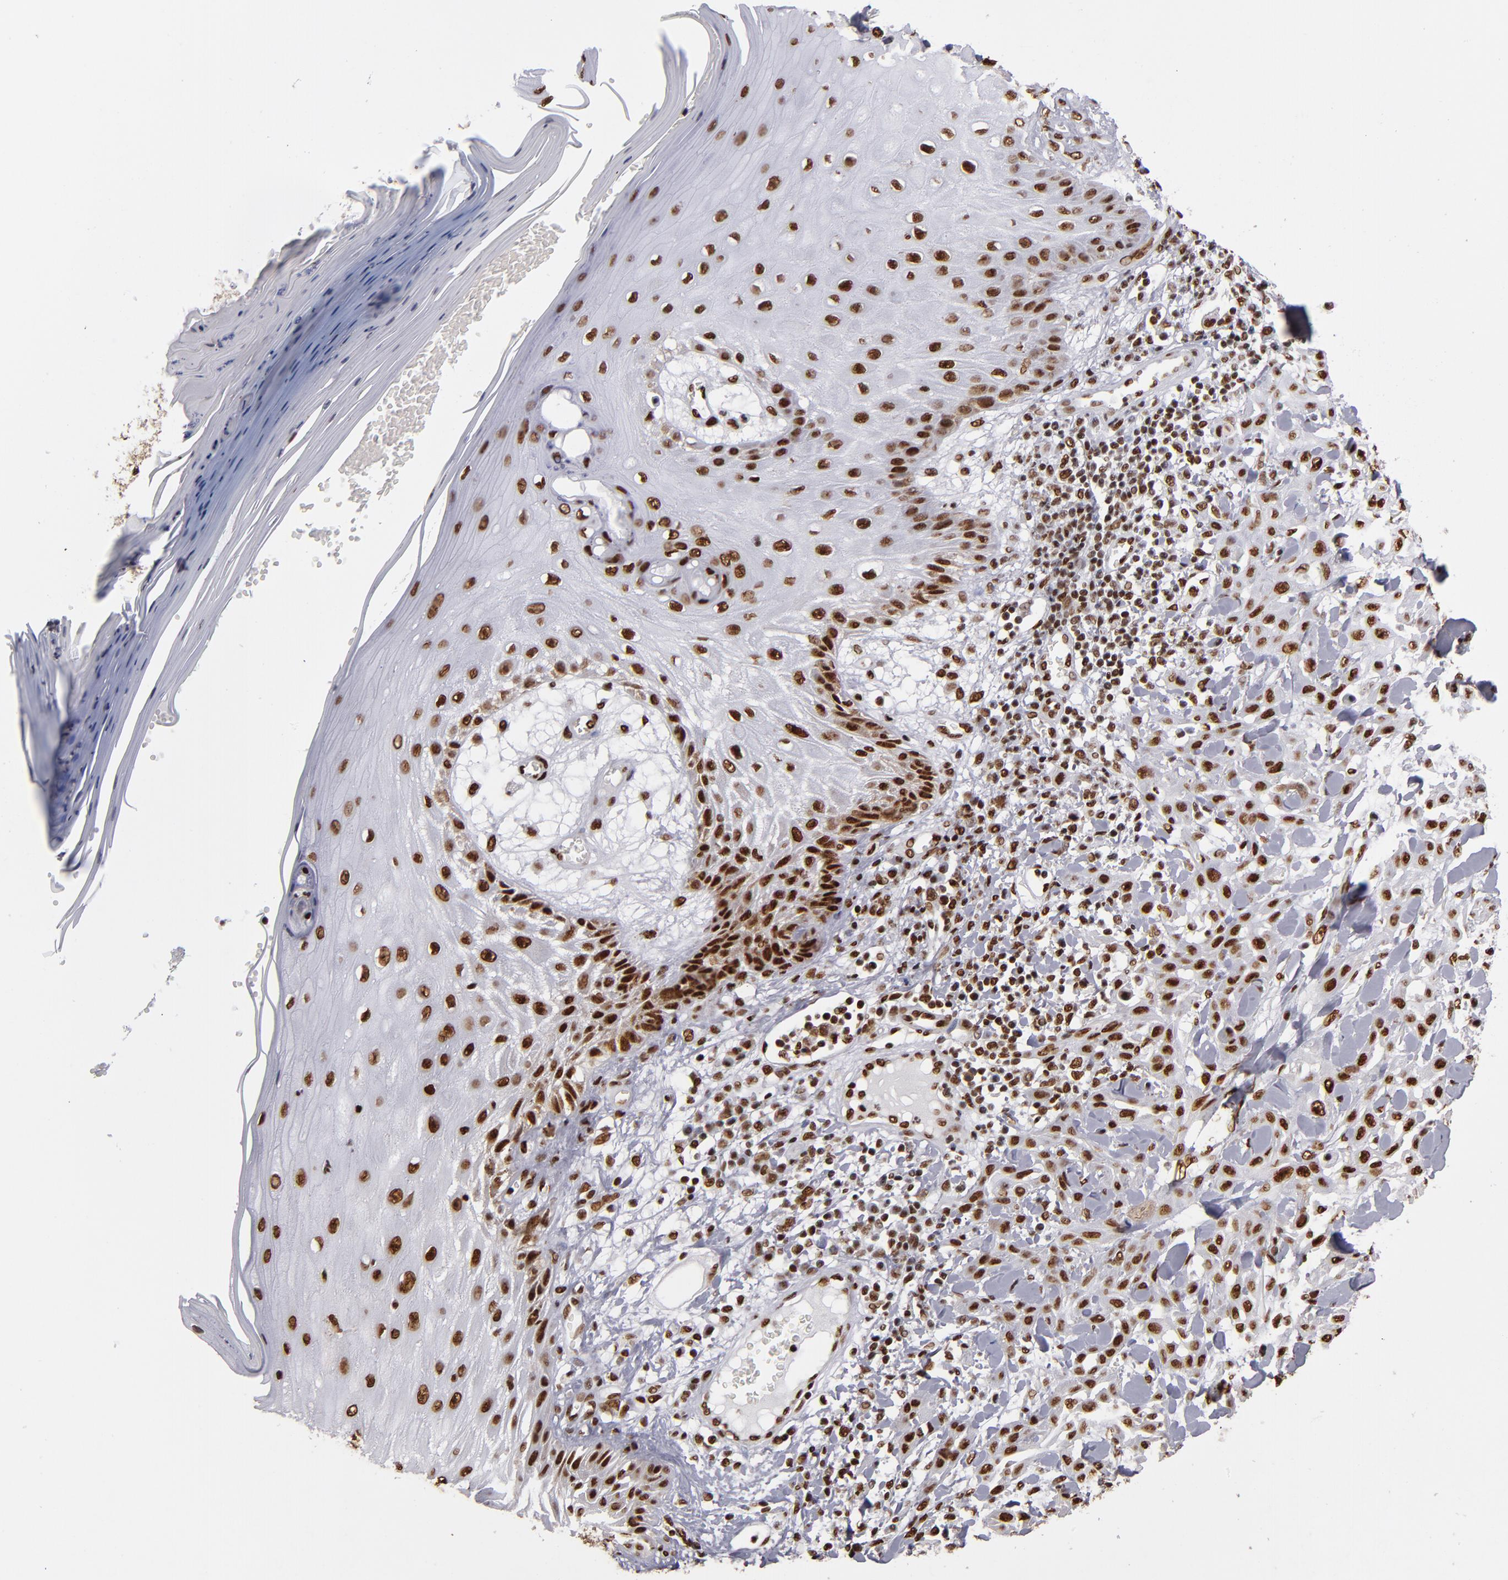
{"staining": {"intensity": "strong", "quantity": ">75%", "location": "nuclear"}, "tissue": "skin cancer", "cell_type": "Tumor cells", "image_type": "cancer", "snomed": [{"axis": "morphology", "description": "Squamous cell carcinoma, NOS"}, {"axis": "topography", "description": "Skin"}], "caption": "A brown stain labels strong nuclear staining of a protein in human squamous cell carcinoma (skin) tumor cells.", "gene": "MRE11", "patient": {"sex": "male", "age": 24}}